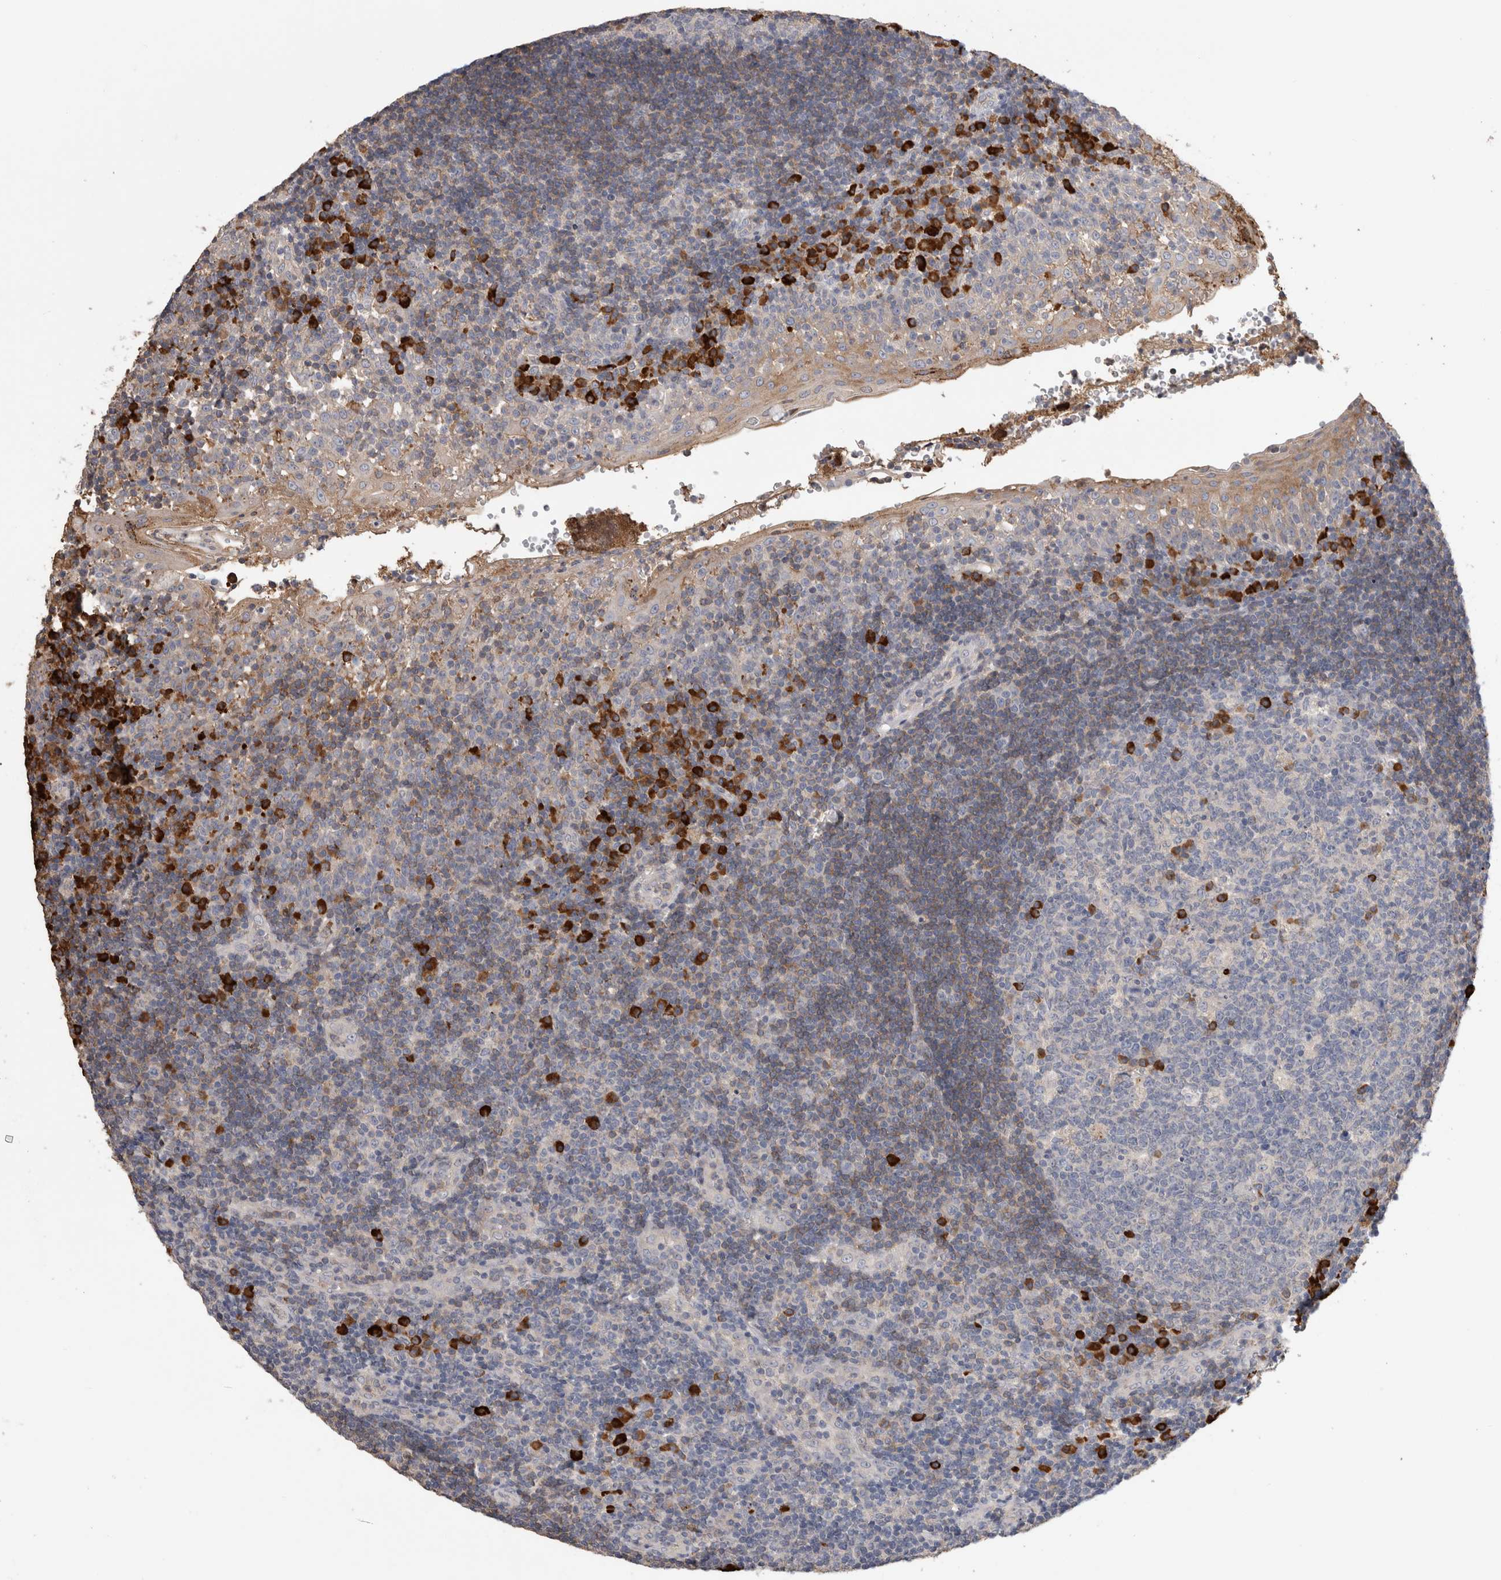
{"staining": {"intensity": "strong", "quantity": "<25%", "location": "cytoplasmic/membranous"}, "tissue": "tonsil", "cell_type": "Germinal center cells", "image_type": "normal", "snomed": [{"axis": "morphology", "description": "Normal tissue, NOS"}, {"axis": "topography", "description": "Tonsil"}], "caption": "Tonsil stained with immunohistochemistry exhibits strong cytoplasmic/membranous expression in about <25% of germinal center cells.", "gene": "PPP3CC", "patient": {"sex": "female", "age": 40}}